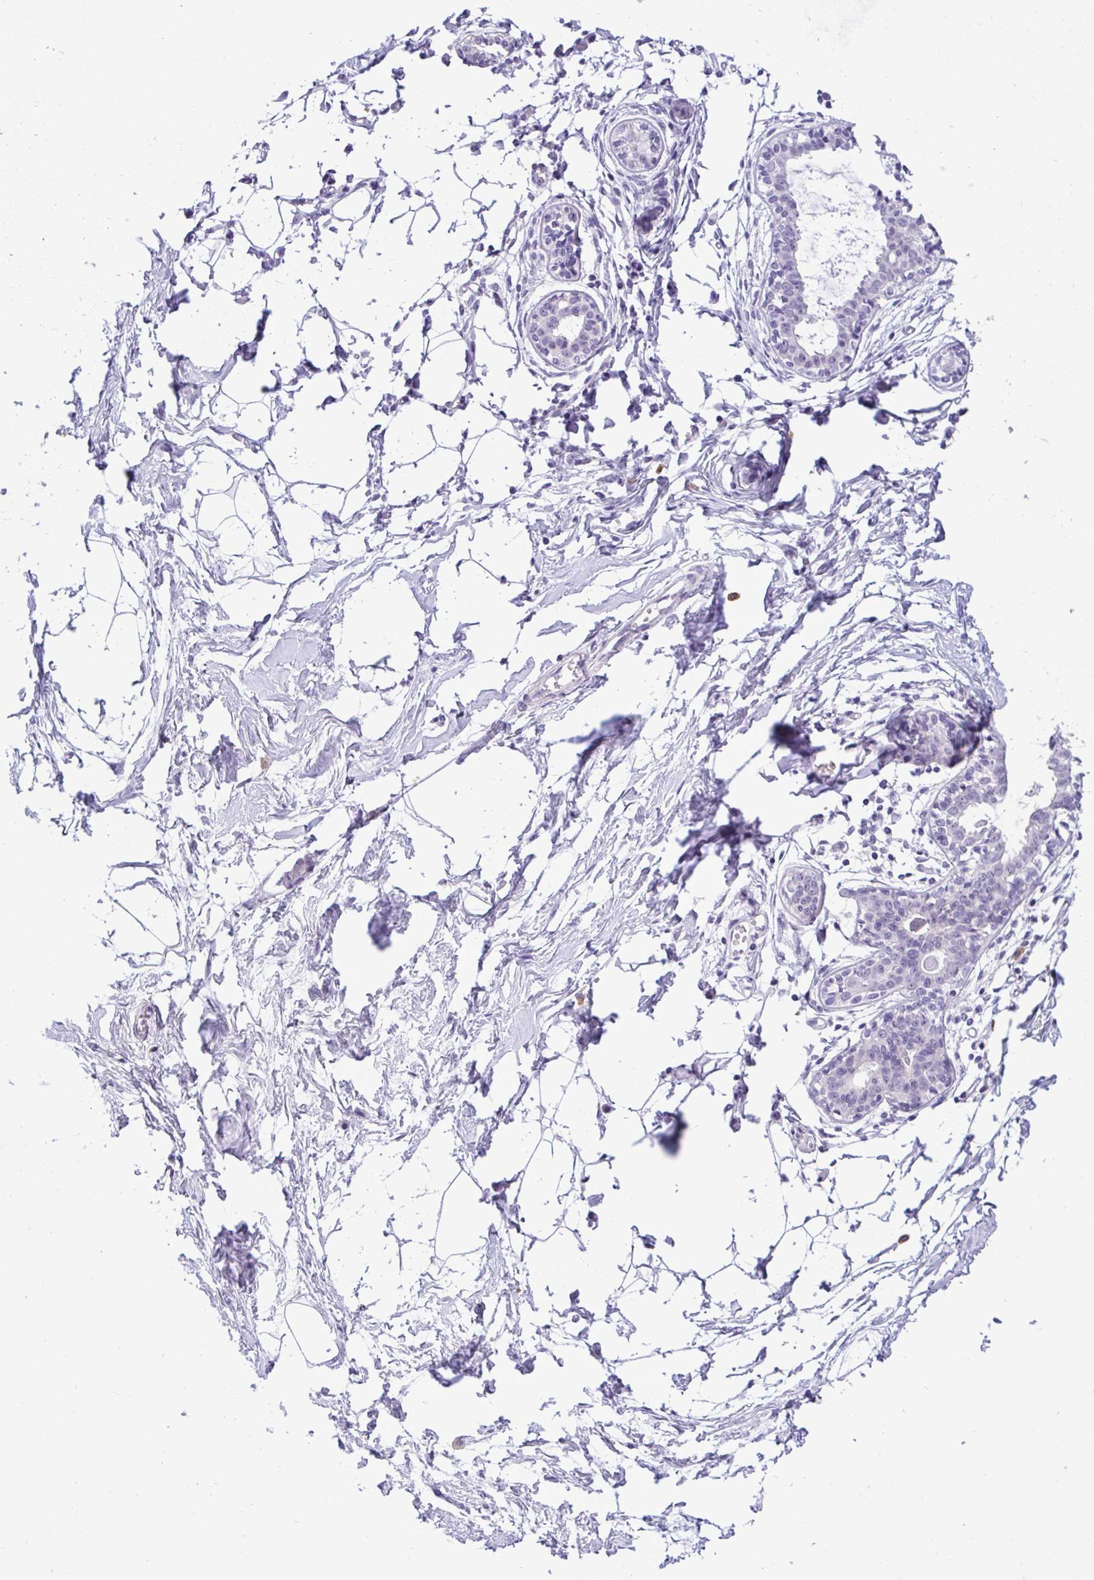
{"staining": {"intensity": "negative", "quantity": "none", "location": "none"}, "tissue": "breast", "cell_type": "Adipocytes", "image_type": "normal", "snomed": [{"axis": "morphology", "description": "Normal tissue, NOS"}, {"axis": "topography", "description": "Breast"}], "caption": "This is an immunohistochemistry (IHC) histopathology image of unremarkable breast. There is no expression in adipocytes.", "gene": "YBX2", "patient": {"sex": "female", "age": 45}}